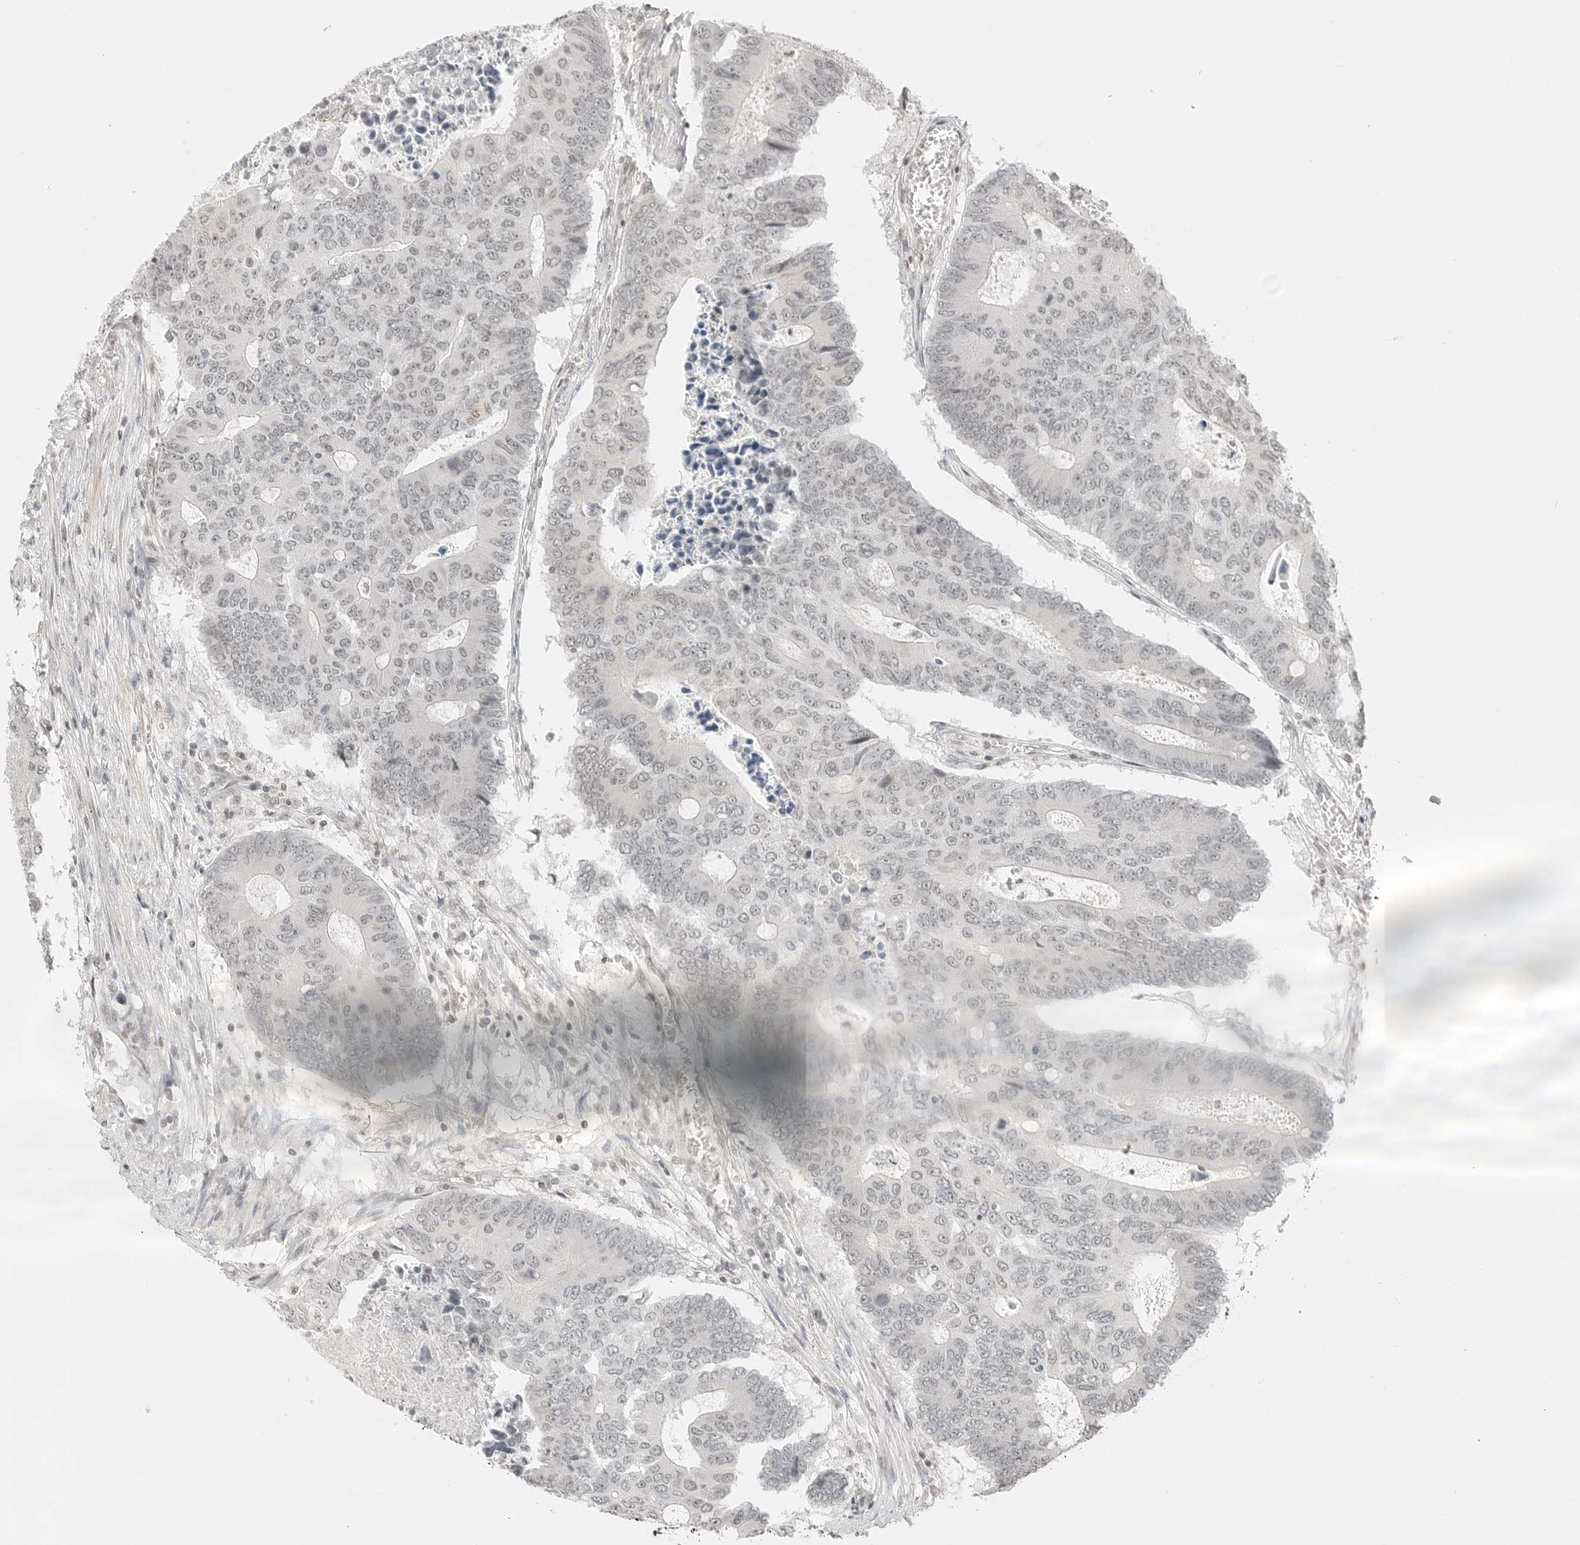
{"staining": {"intensity": "weak", "quantity": "25%-75%", "location": "nuclear"}, "tissue": "colorectal cancer", "cell_type": "Tumor cells", "image_type": "cancer", "snomed": [{"axis": "morphology", "description": "Adenocarcinoma, NOS"}, {"axis": "topography", "description": "Colon"}], "caption": "A brown stain shows weak nuclear expression of a protein in human adenocarcinoma (colorectal) tumor cells.", "gene": "CRTC2", "patient": {"sex": "male", "age": 87}}